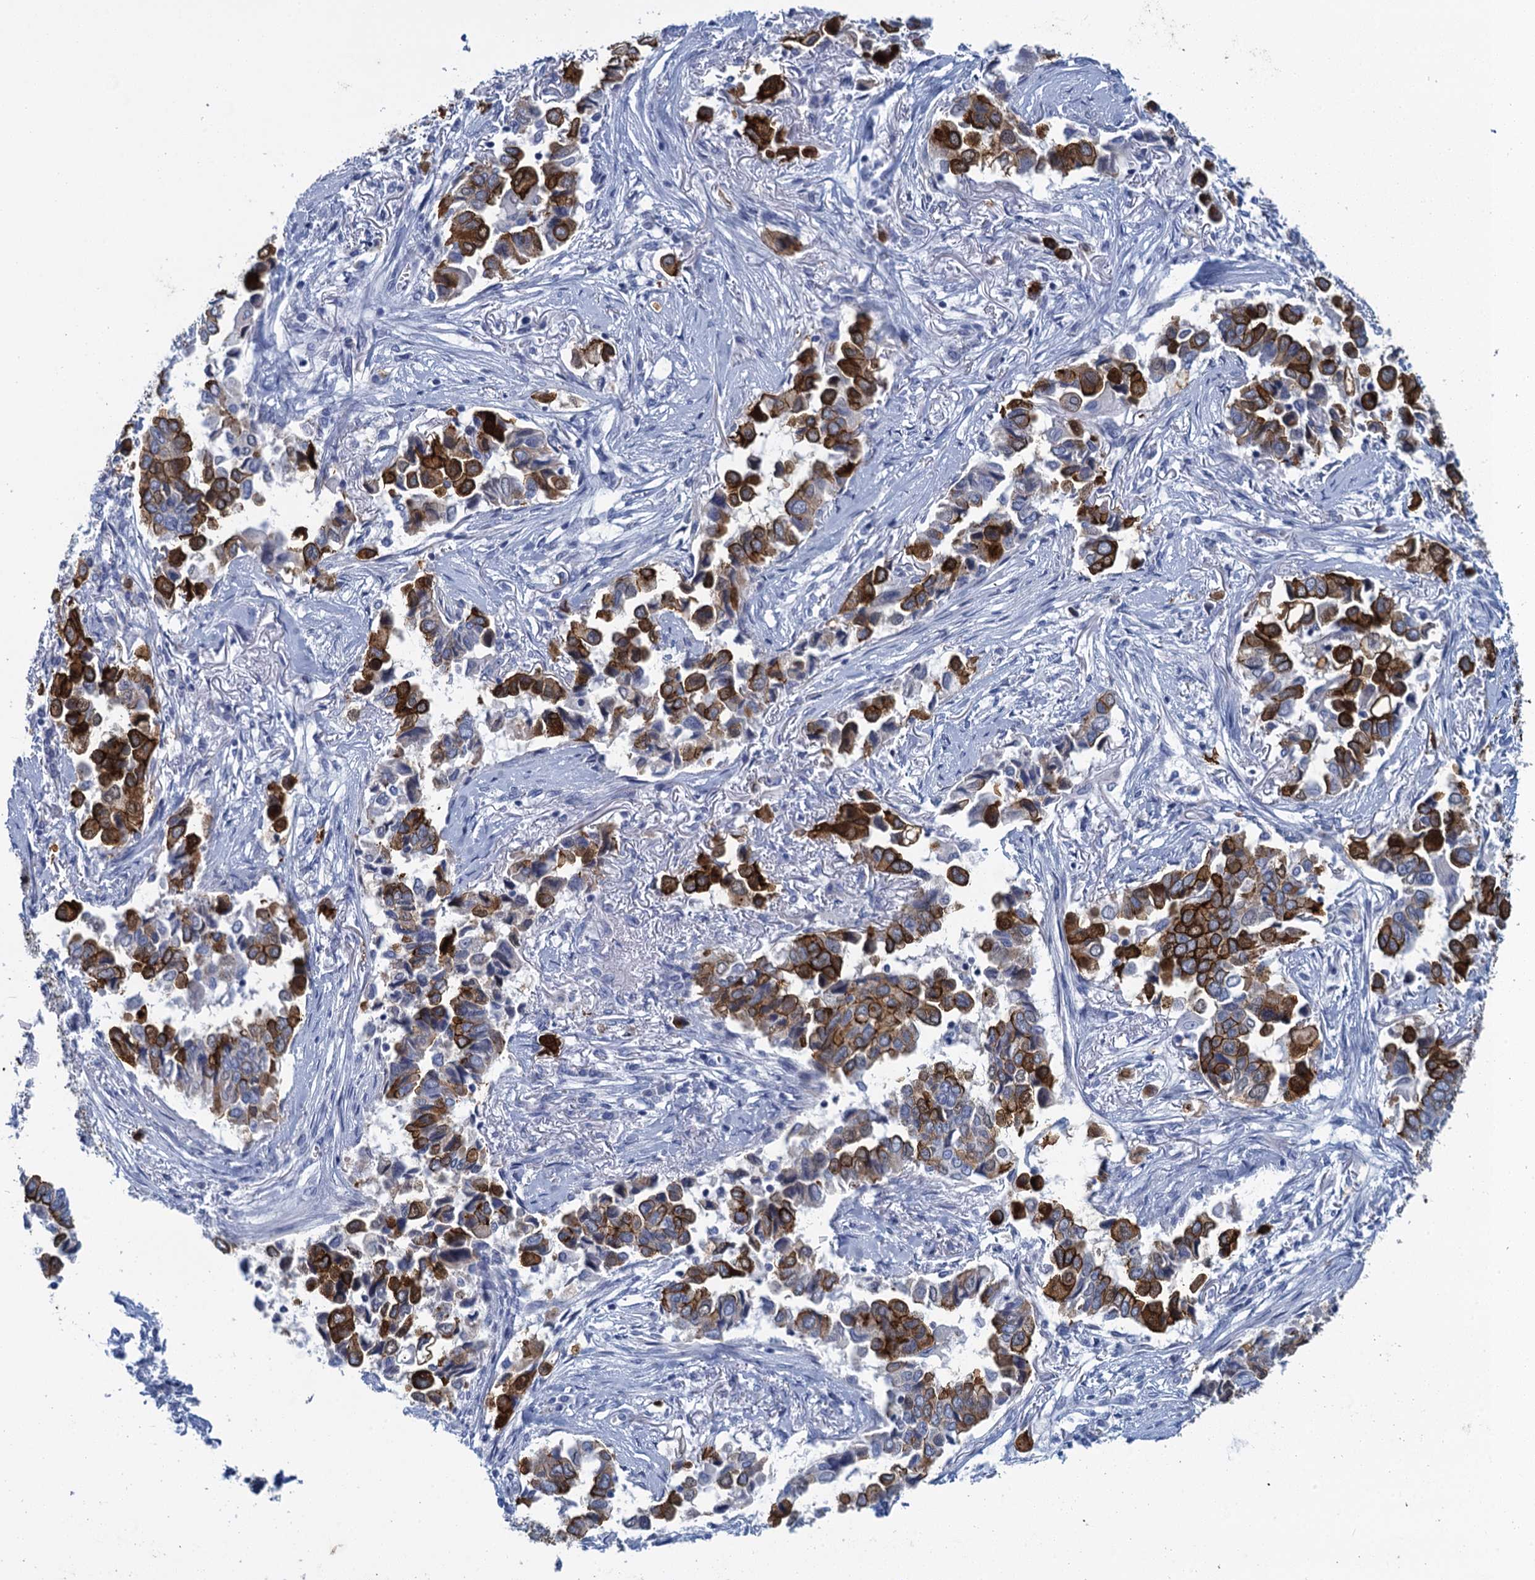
{"staining": {"intensity": "strong", "quantity": ">75%", "location": "cytoplasmic/membranous"}, "tissue": "lung cancer", "cell_type": "Tumor cells", "image_type": "cancer", "snomed": [{"axis": "morphology", "description": "Adenocarcinoma, NOS"}, {"axis": "topography", "description": "Lung"}], "caption": "There is high levels of strong cytoplasmic/membranous expression in tumor cells of adenocarcinoma (lung), as demonstrated by immunohistochemical staining (brown color).", "gene": "SCEL", "patient": {"sex": "female", "age": 76}}